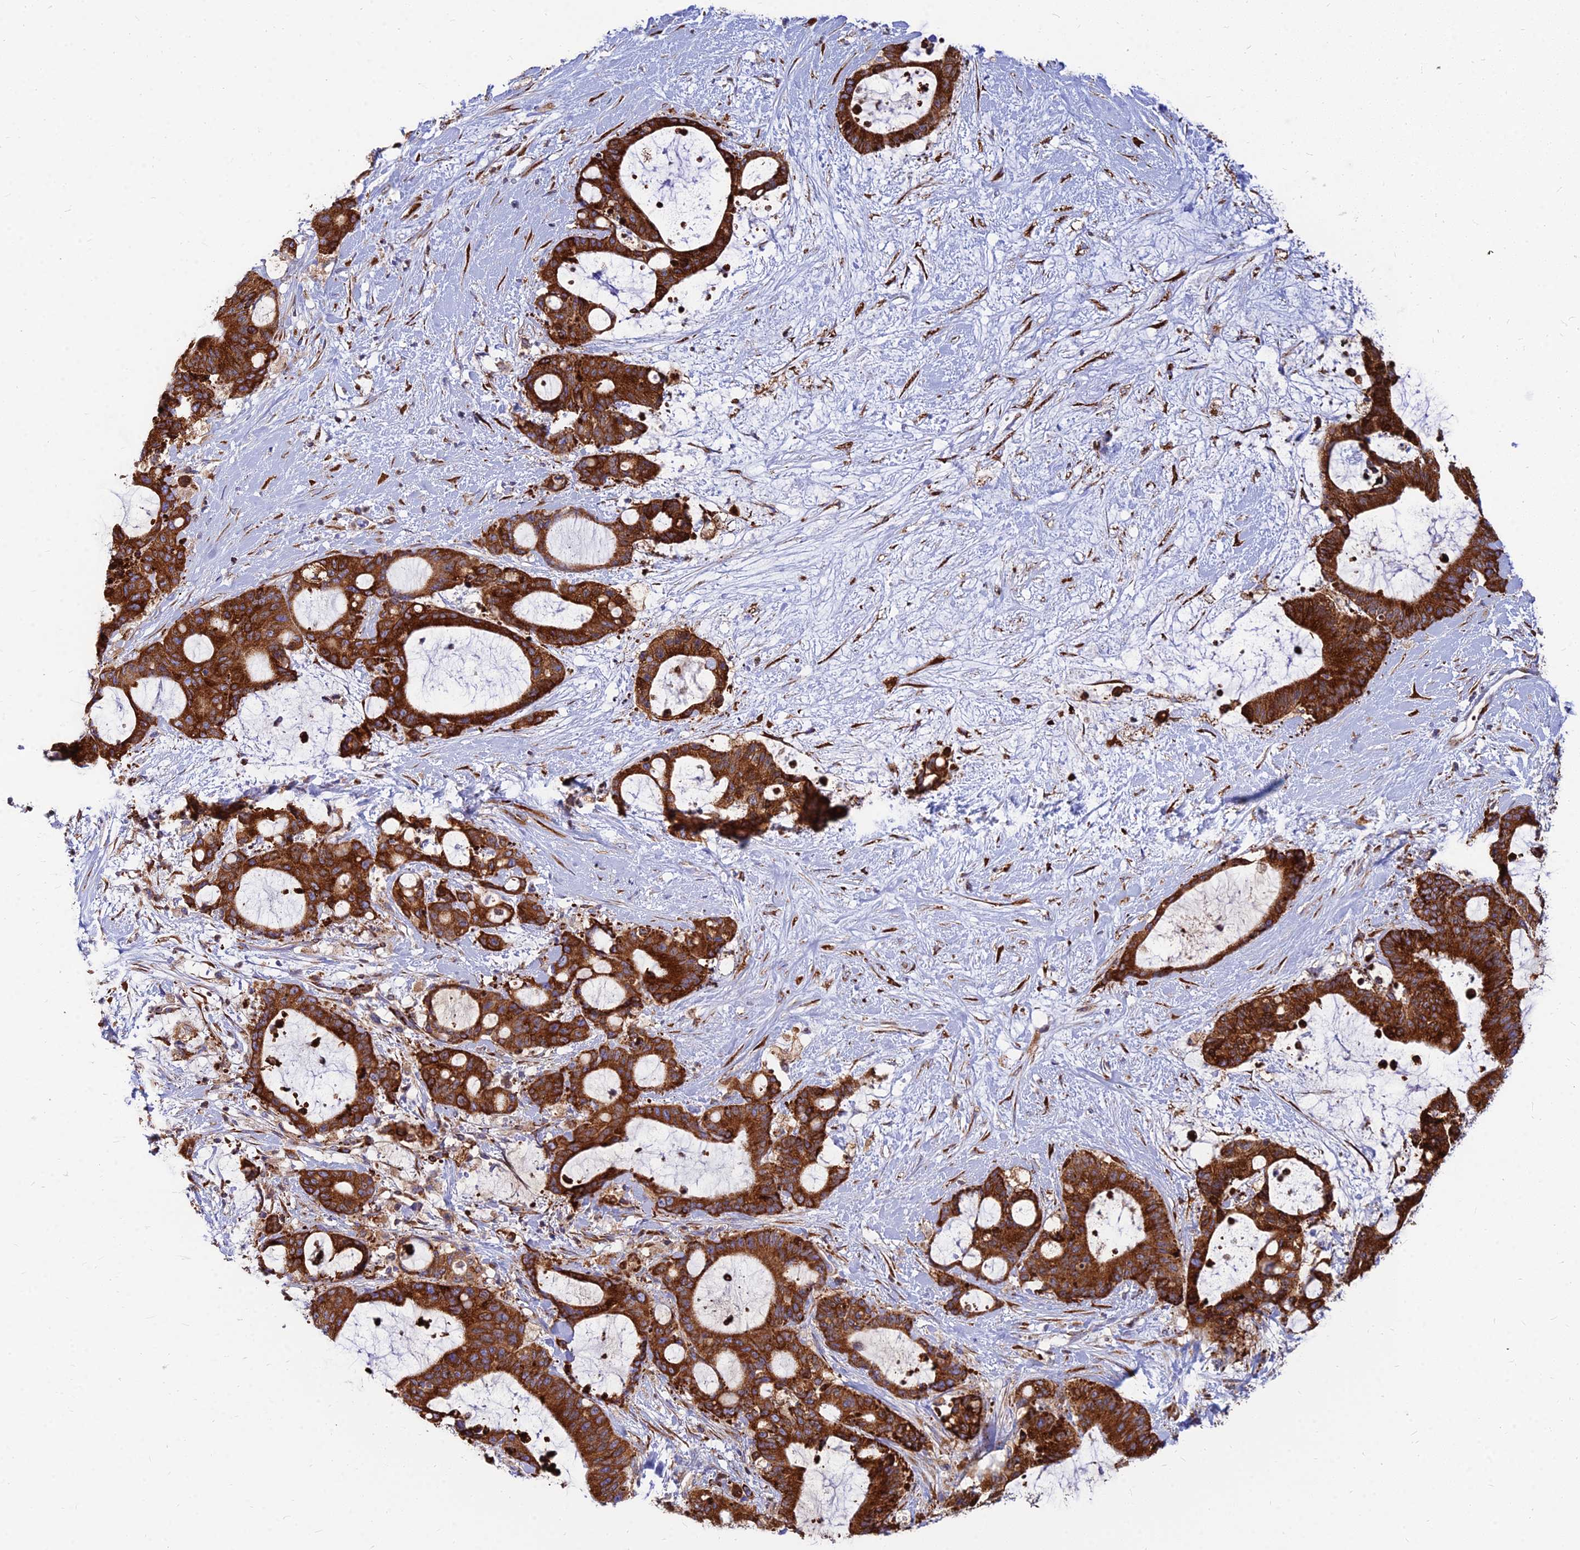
{"staining": {"intensity": "strong", "quantity": ">75%", "location": "cytoplasmic/membranous"}, "tissue": "liver cancer", "cell_type": "Tumor cells", "image_type": "cancer", "snomed": [{"axis": "morphology", "description": "Normal tissue, NOS"}, {"axis": "morphology", "description": "Cholangiocarcinoma"}, {"axis": "topography", "description": "Liver"}, {"axis": "topography", "description": "Peripheral nerve tissue"}], "caption": "Strong cytoplasmic/membranous protein expression is appreciated in approximately >75% of tumor cells in cholangiocarcinoma (liver).", "gene": "CCT6B", "patient": {"sex": "female", "age": 73}}